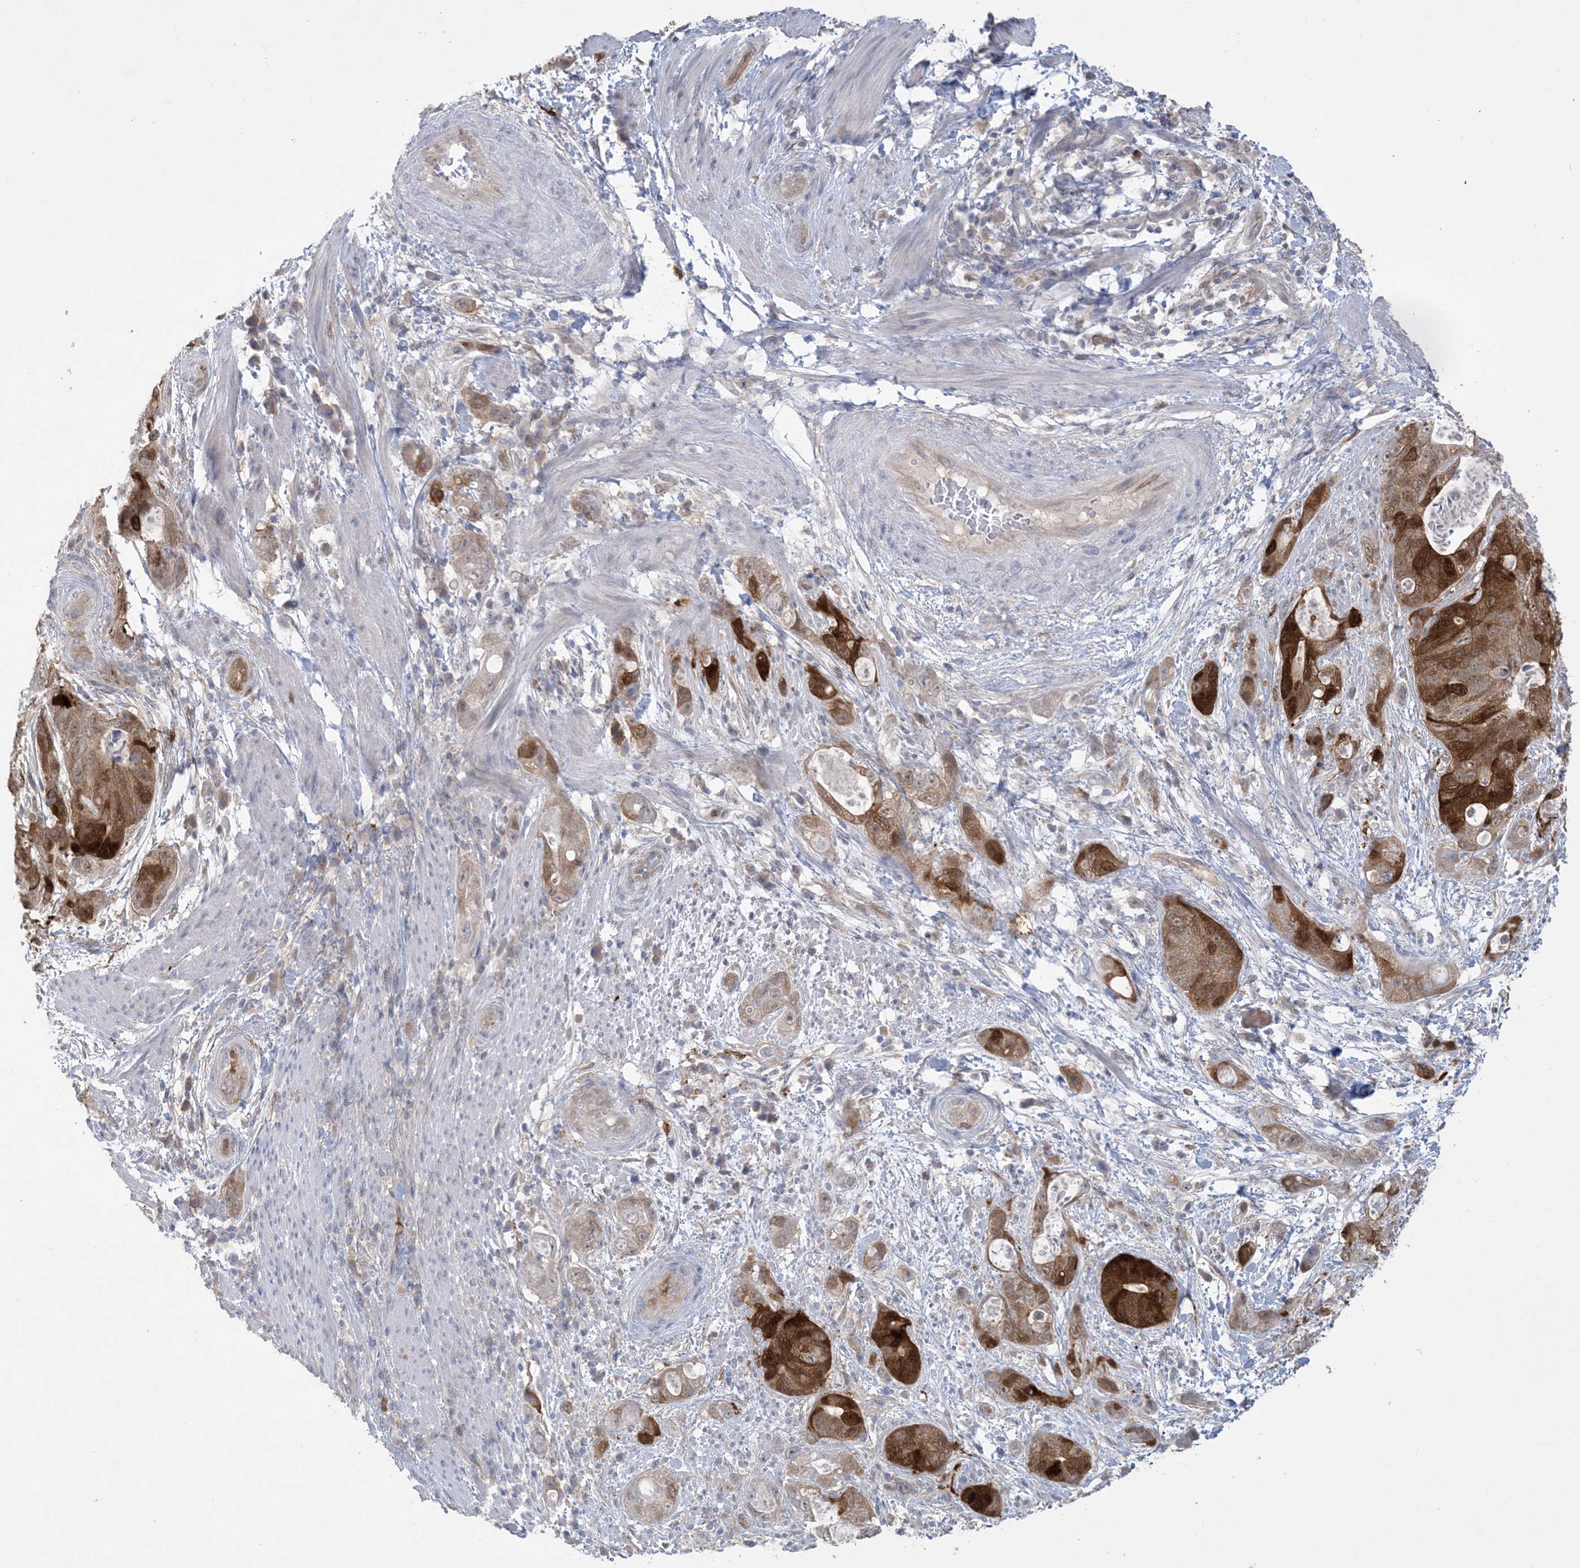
{"staining": {"intensity": "strong", "quantity": "25%-75%", "location": "cytoplasmic/membranous,nuclear"}, "tissue": "stomach cancer", "cell_type": "Tumor cells", "image_type": "cancer", "snomed": [{"axis": "morphology", "description": "Adenocarcinoma, NOS"}, {"axis": "topography", "description": "Stomach"}], "caption": "Immunohistochemical staining of human stomach cancer (adenocarcinoma) displays strong cytoplasmic/membranous and nuclear protein positivity in about 25%-75% of tumor cells.", "gene": "HMGCS1", "patient": {"sex": "female", "age": 89}}